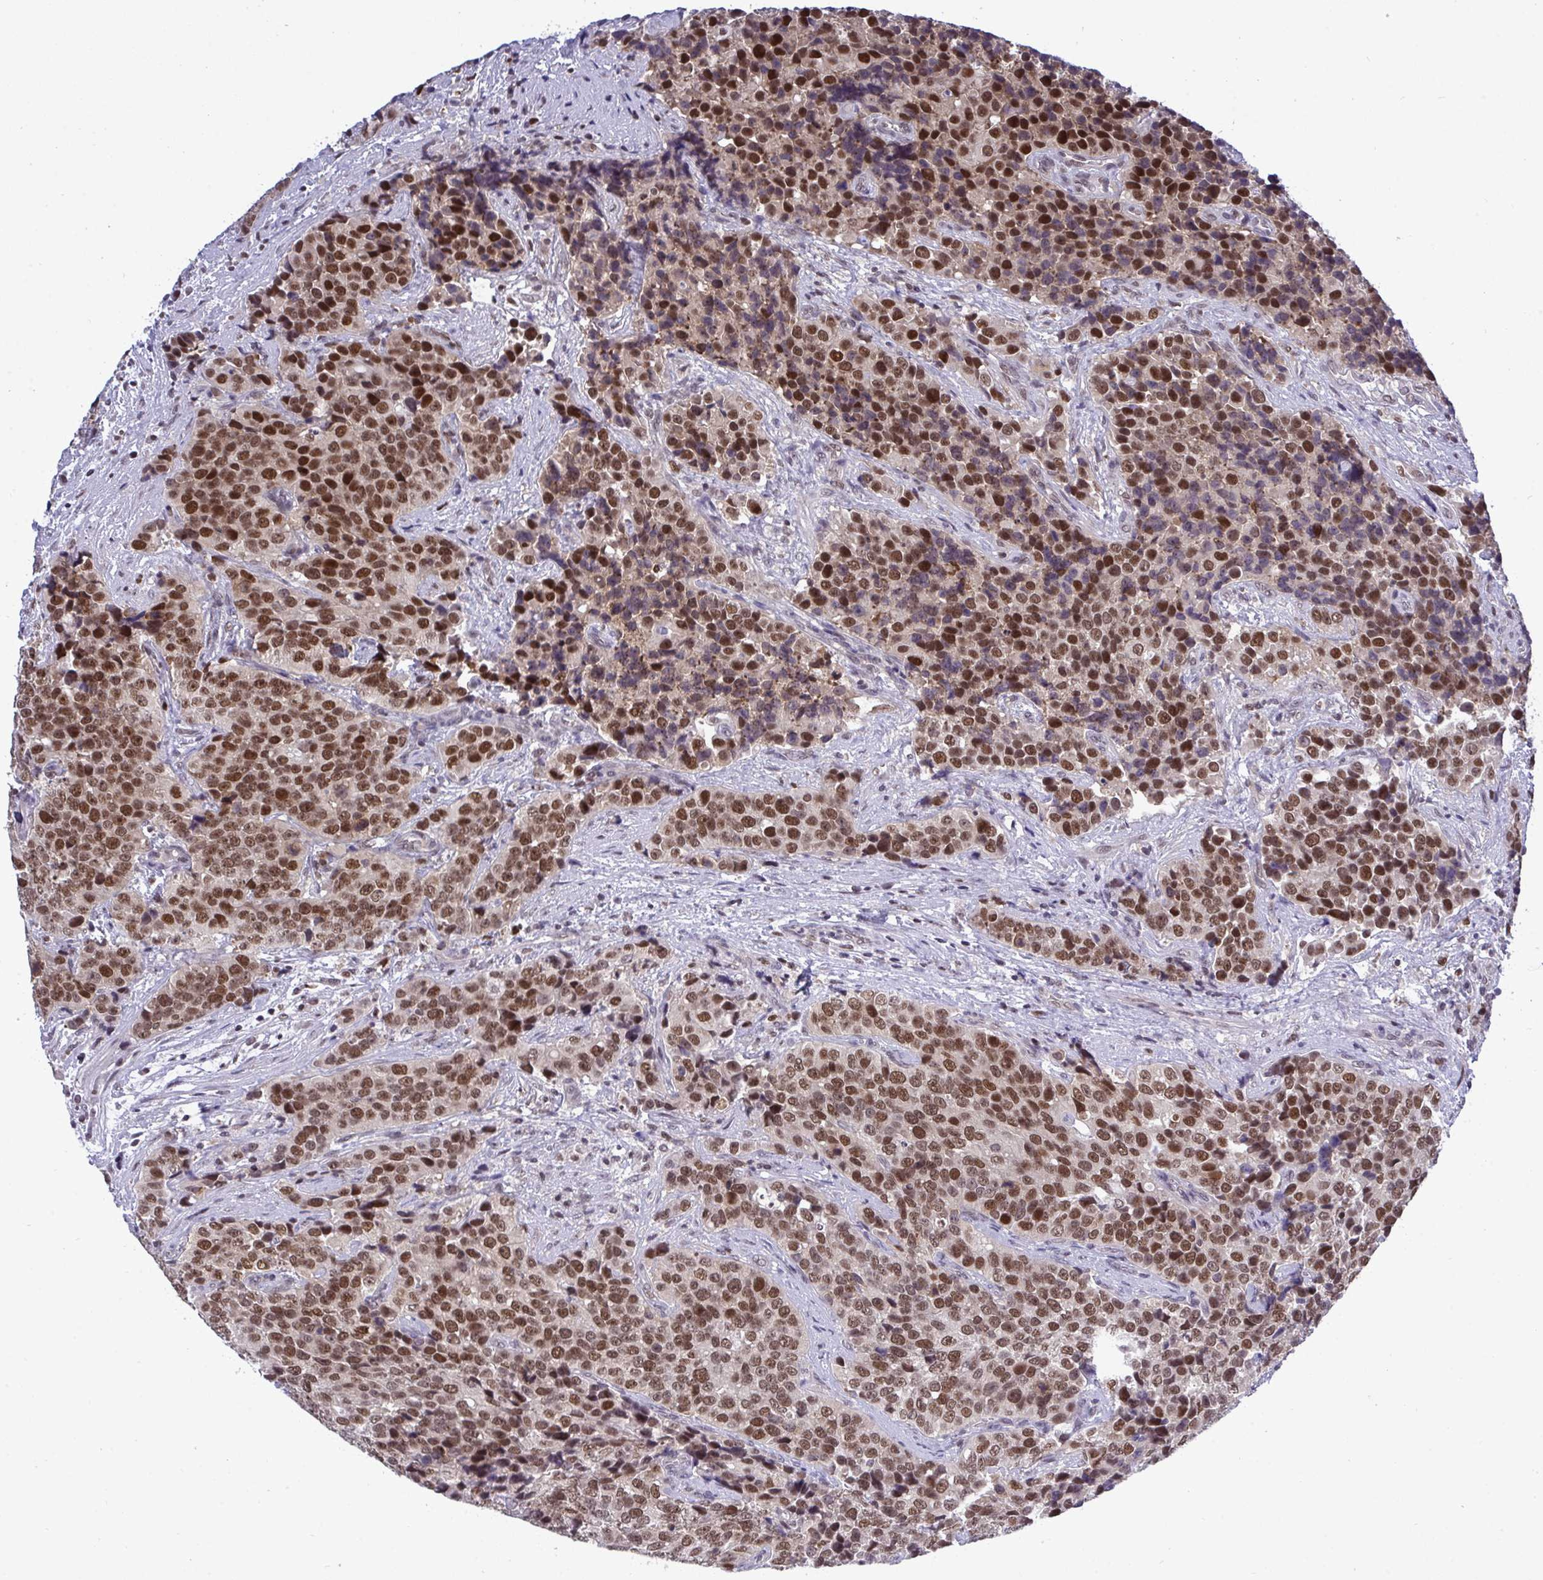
{"staining": {"intensity": "moderate", "quantity": ">75%", "location": "nuclear"}, "tissue": "urothelial cancer", "cell_type": "Tumor cells", "image_type": "cancer", "snomed": [{"axis": "morphology", "description": "Urothelial carcinoma, NOS"}, {"axis": "topography", "description": "Urinary bladder"}], "caption": "An immunohistochemistry (IHC) micrograph of tumor tissue is shown. Protein staining in brown highlights moderate nuclear positivity in transitional cell carcinoma within tumor cells. (DAB IHC with brightfield microscopy, high magnification).", "gene": "RFC4", "patient": {"sex": "male", "age": 52}}